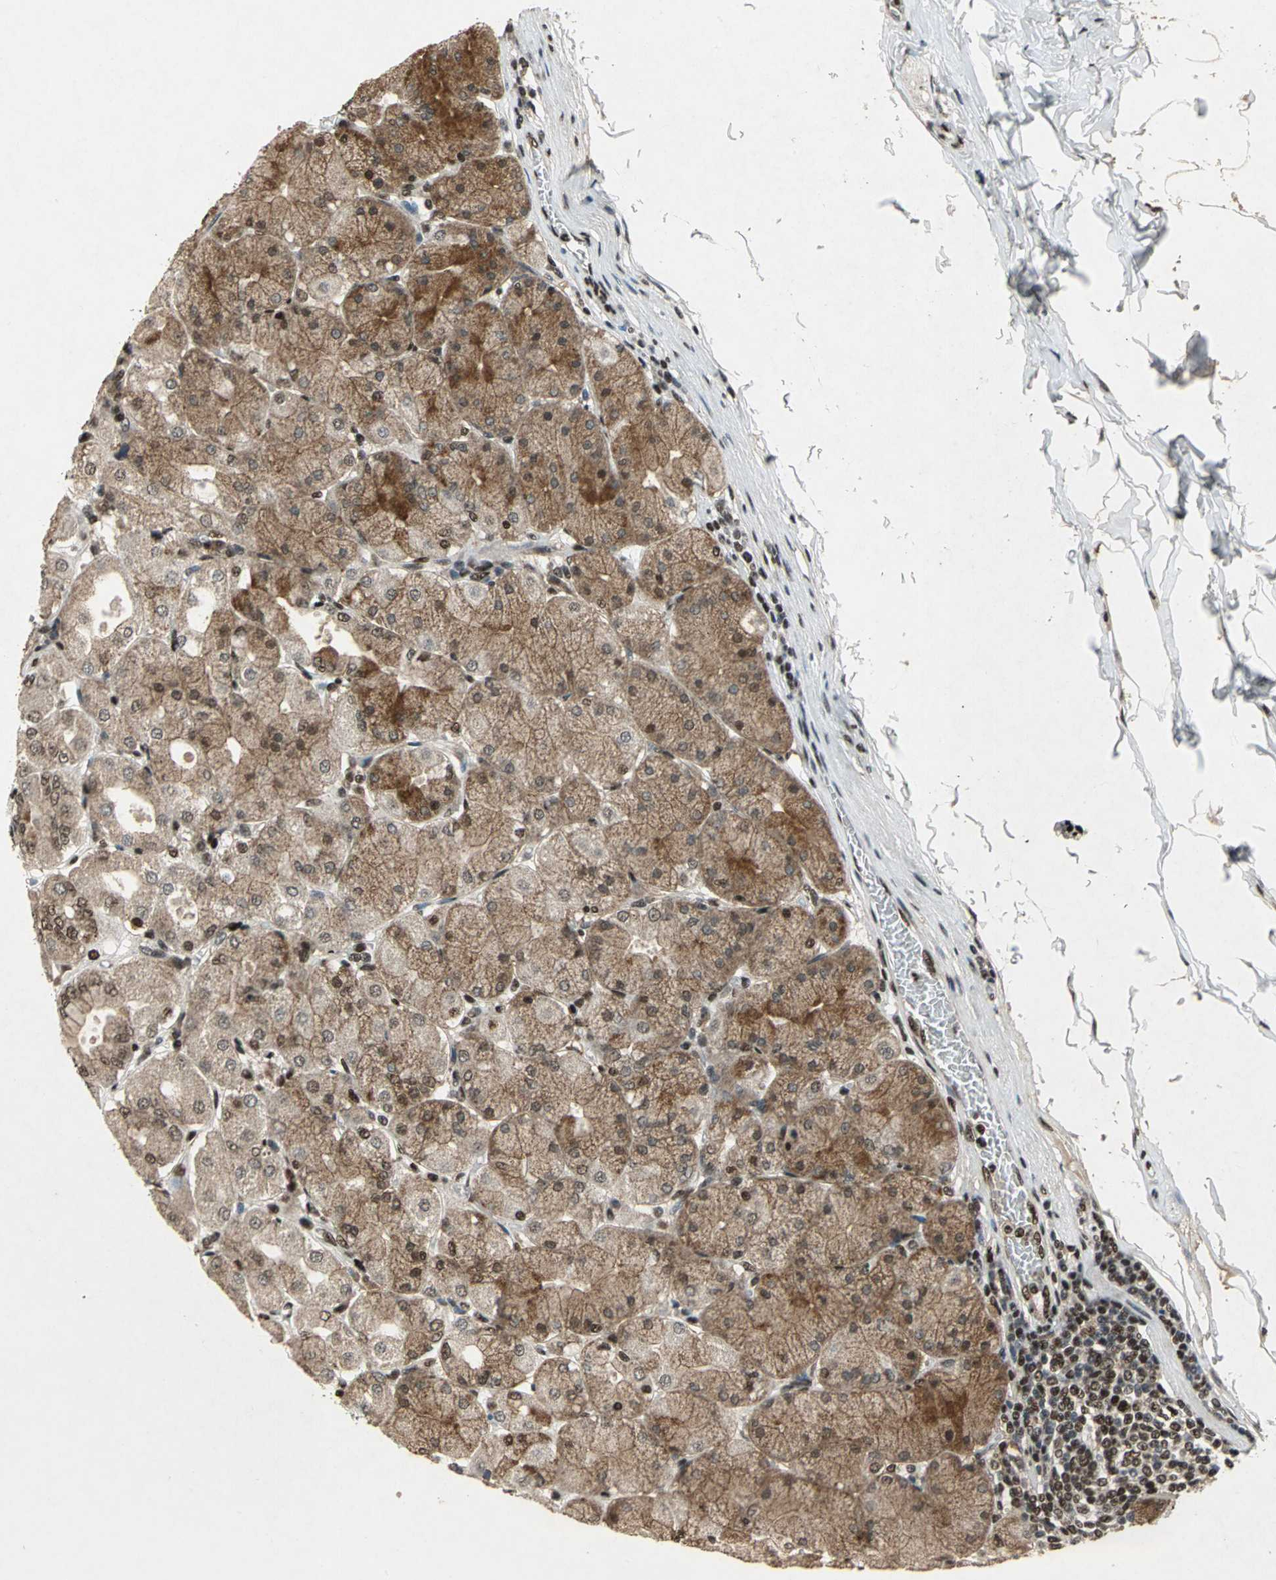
{"staining": {"intensity": "strong", "quantity": ">75%", "location": "cytoplasmic/membranous,nuclear"}, "tissue": "stomach", "cell_type": "Glandular cells", "image_type": "normal", "snomed": [{"axis": "morphology", "description": "Normal tissue, NOS"}, {"axis": "topography", "description": "Stomach, upper"}], "caption": "Protein staining shows strong cytoplasmic/membranous,nuclear positivity in approximately >75% of glandular cells in benign stomach. (IHC, brightfield microscopy, high magnification).", "gene": "MTA2", "patient": {"sex": "female", "age": 56}}